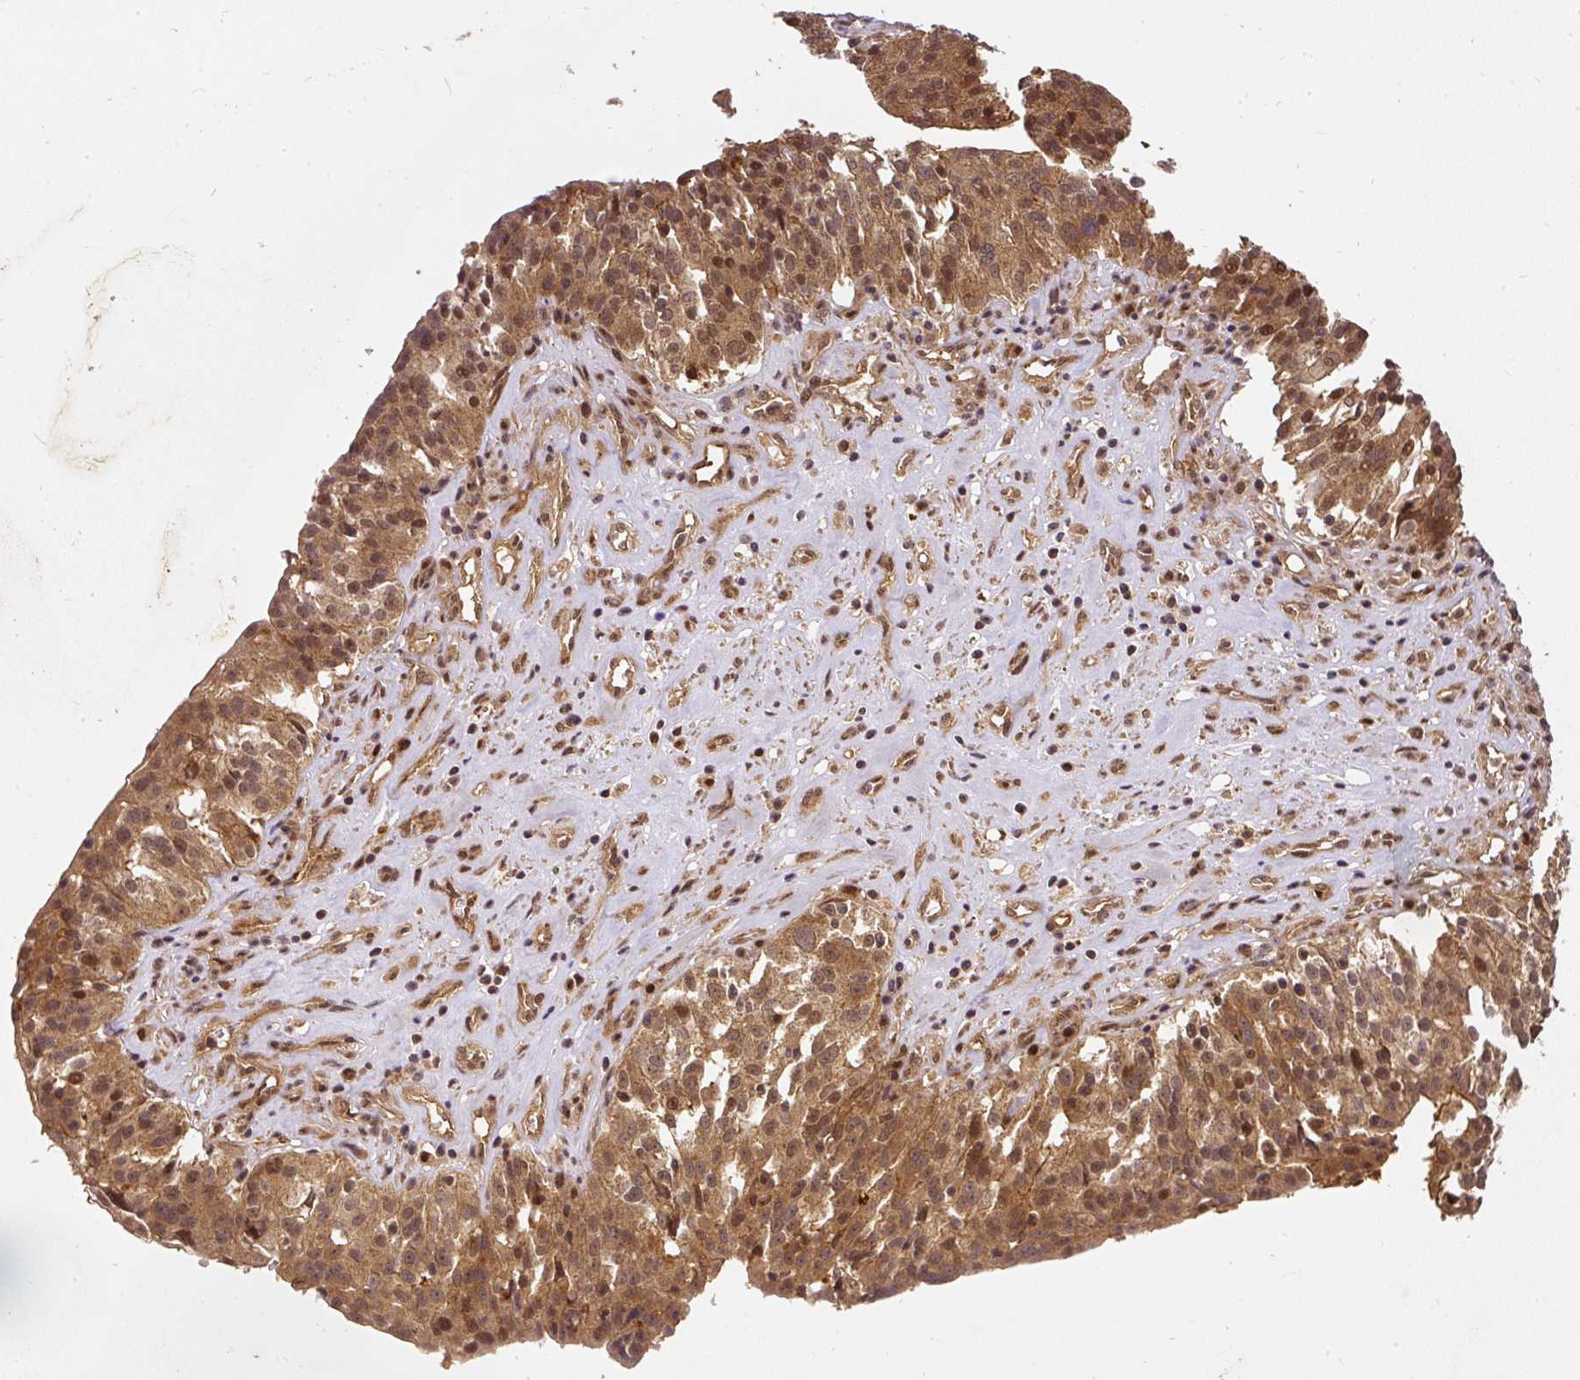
{"staining": {"intensity": "moderate", "quantity": ">75%", "location": "cytoplasmic/membranous,nuclear"}, "tissue": "ovarian cancer", "cell_type": "Tumor cells", "image_type": "cancer", "snomed": [{"axis": "morphology", "description": "Cystadenocarcinoma, serous, NOS"}, {"axis": "topography", "description": "Ovary"}], "caption": "Immunohistochemical staining of serous cystadenocarcinoma (ovarian) displays medium levels of moderate cytoplasmic/membranous and nuclear protein positivity in about >75% of tumor cells. The protein is stained brown, and the nuclei are stained in blue (DAB IHC with brightfield microscopy, high magnification).", "gene": "PSMD1", "patient": {"sex": "female", "age": 59}}